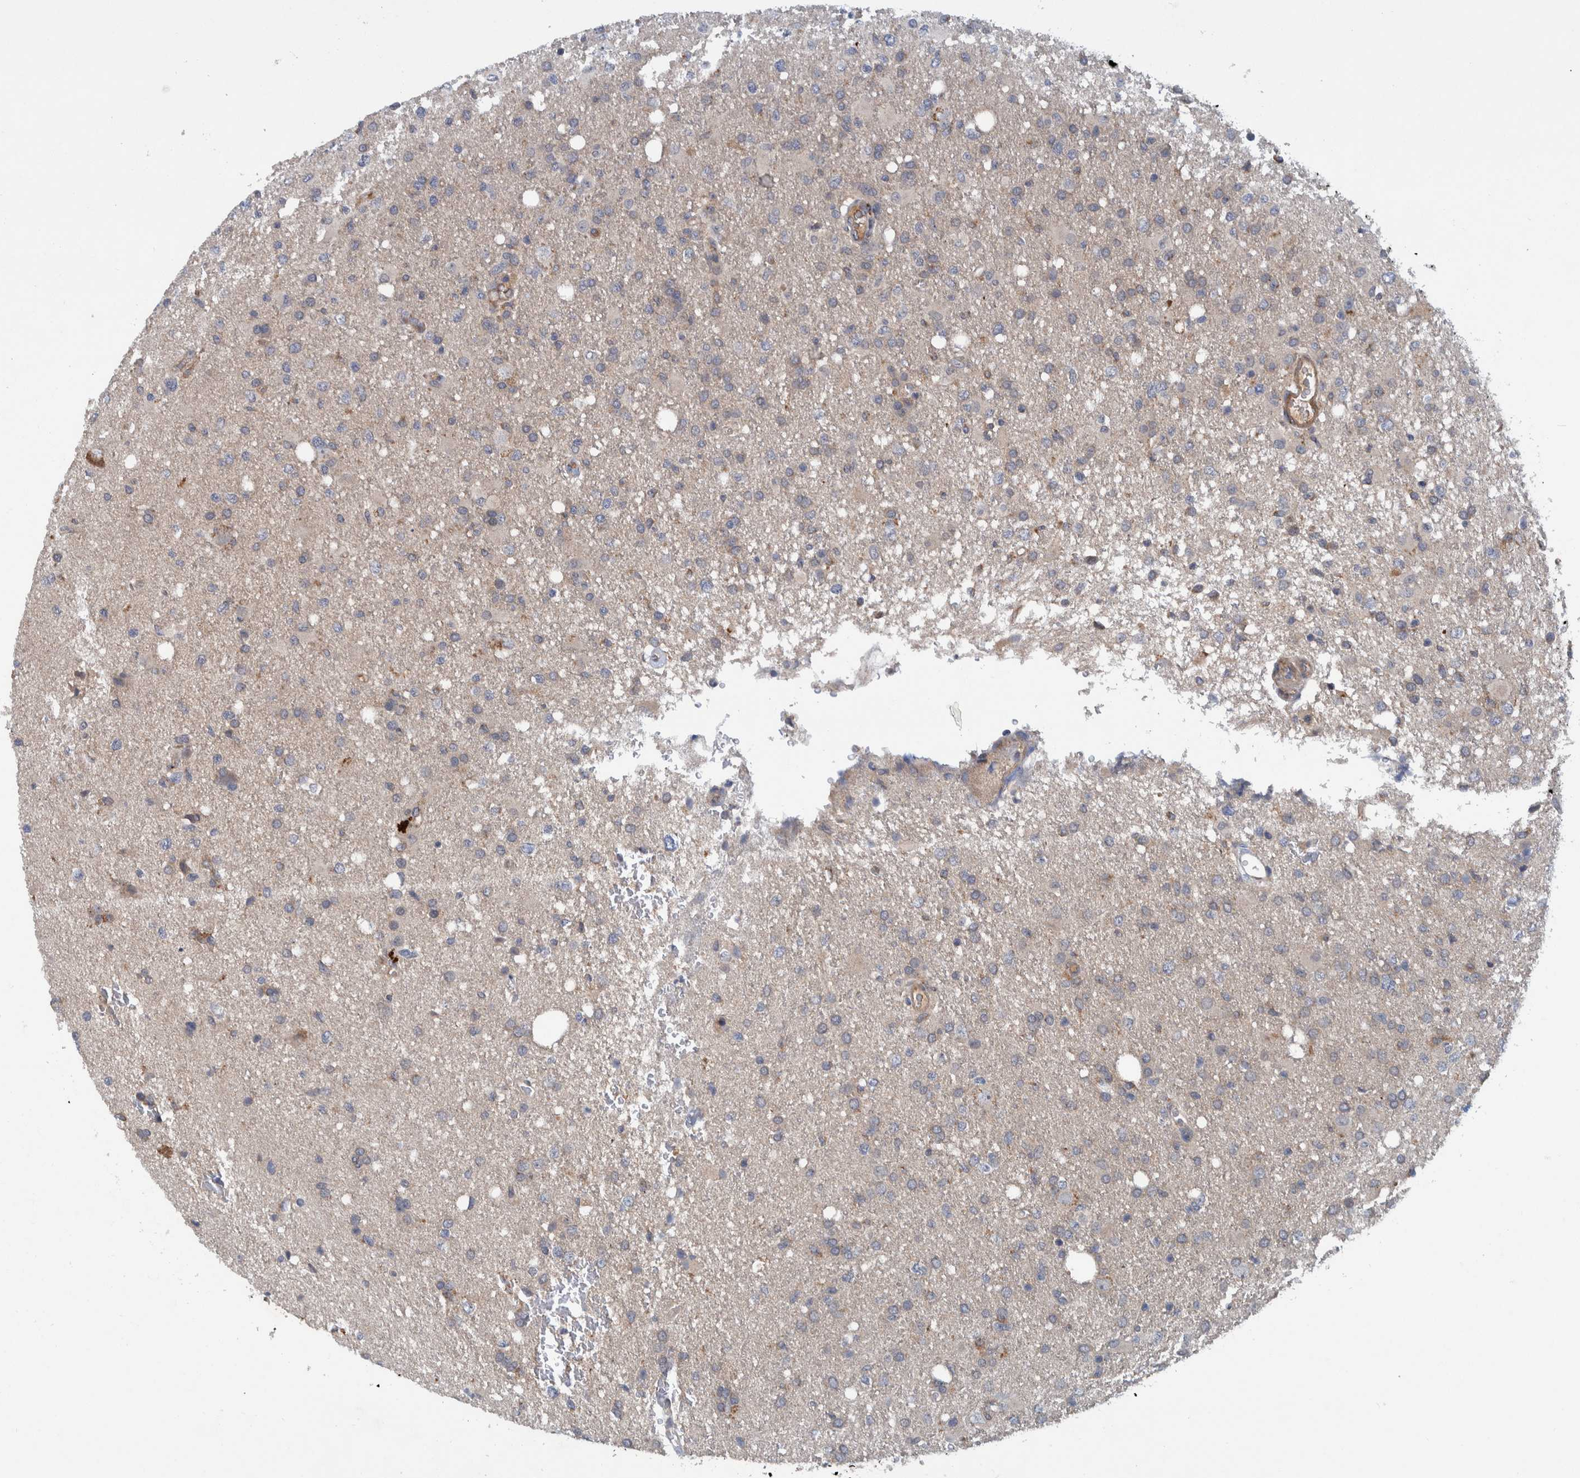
{"staining": {"intensity": "weak", "quantity": "<25%", "location": "cytoplasmic/membranous"}, "tissue": "glioma", "cell_type": "Tumor cells", "image_type": "cancer", "snomed": [{"axis": "morphology", "description": "Glioma, malignant, High grade"}, {"axis": "topography", "description": "Brain"}], "caption": "Malignant high-grade glioma stained for a protein using immunohistochemistry (IHC) shows no positivity tumor cells.", "gene": "ITIH3", "patient": {"sex": "female", "age": 57}}